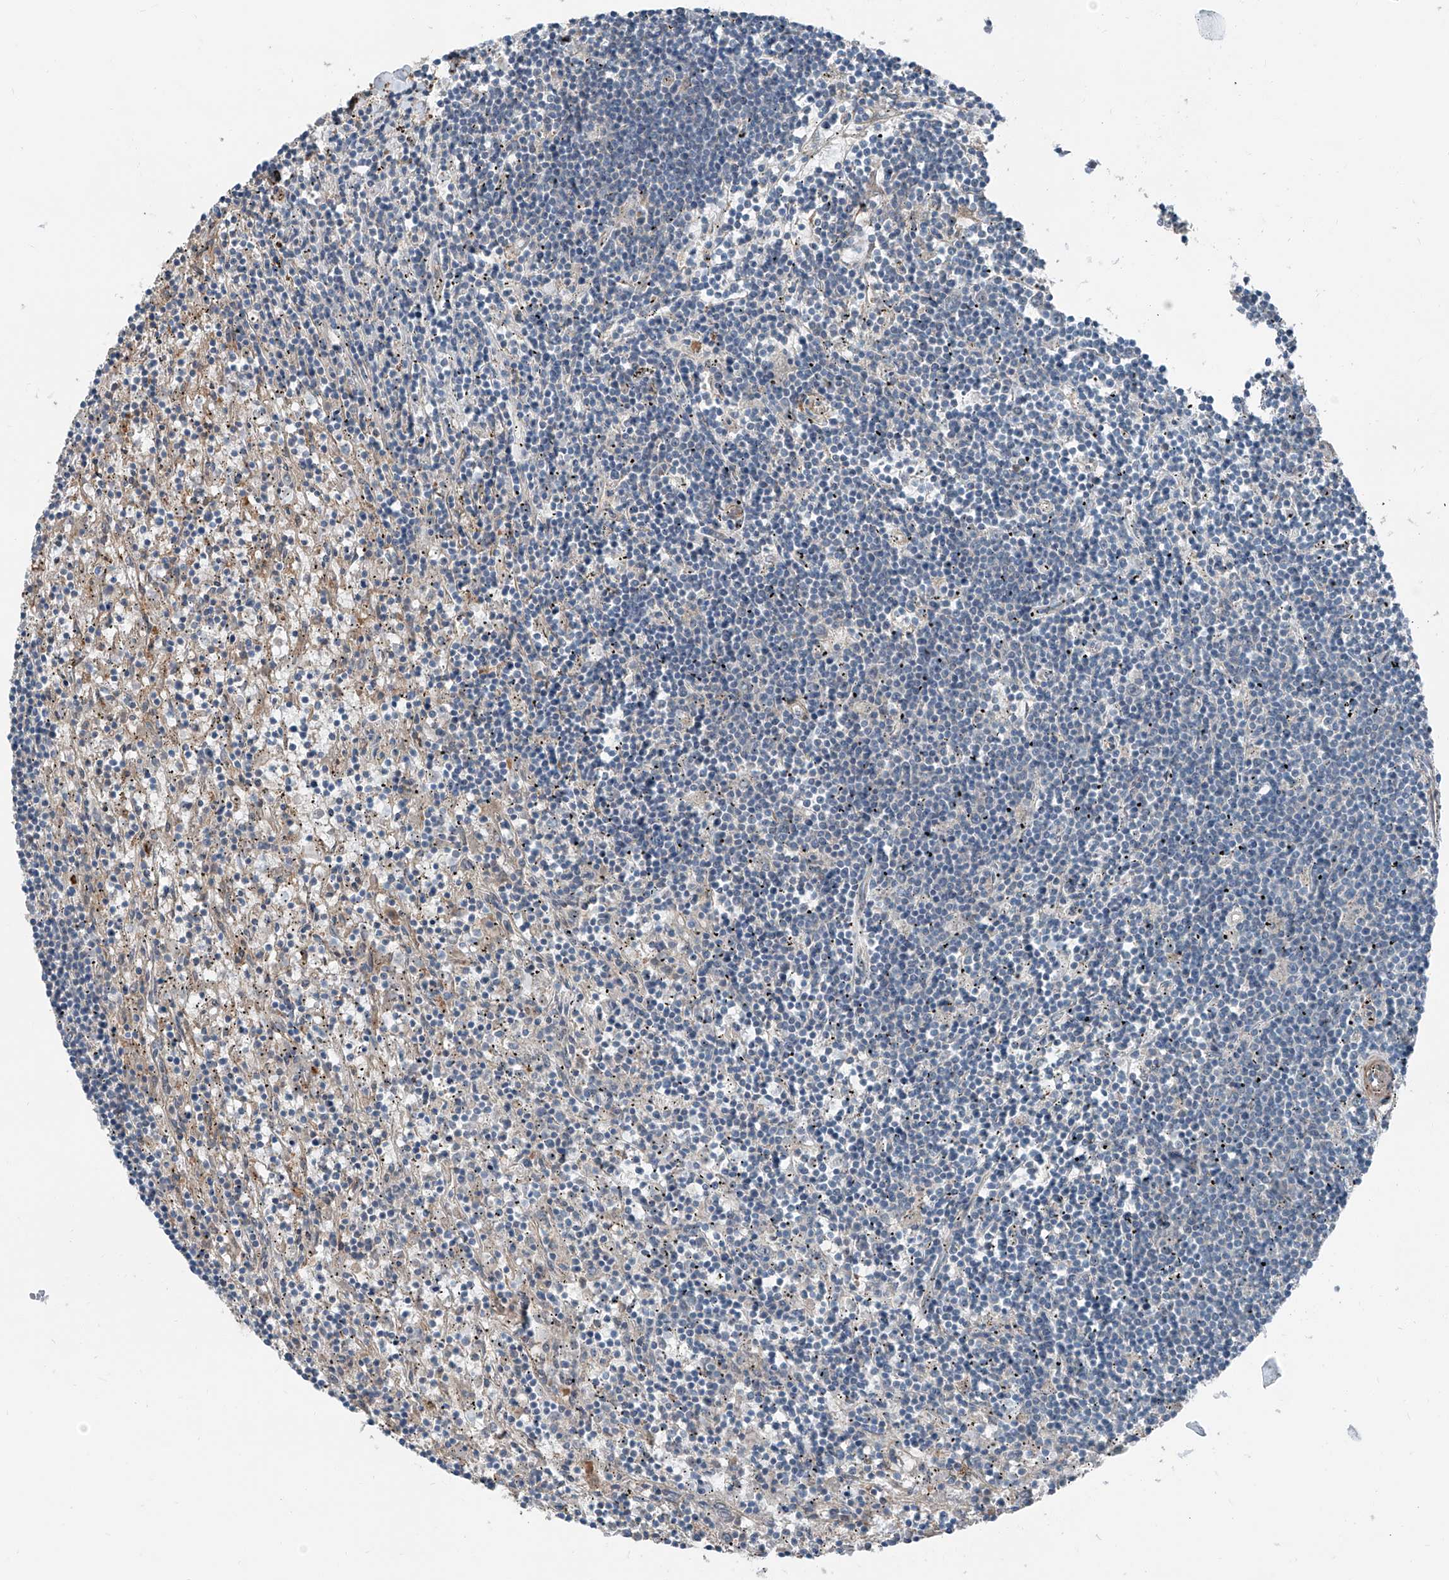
{"staining": {"intensity": "negative", "quantity": "none", "location": "none"}, "tissue": "lymphoma", "cell_type": "Tumor cells", "image_type": "cancer", "snomed": [{"axis": "morphology", "description": "Malignant lymphoma, non-Hodgkin's type, Low grade"}, {"axis": "topography", "description": "Spleen"}], "caption": "High power microscopy micrograph of an immunohistochemistry (IHC) micrograph of lymphoma, revealing no significant staining in tumor cells.", "gene": "HSPA6", "patient": {"sex": "male", "age": 76}}